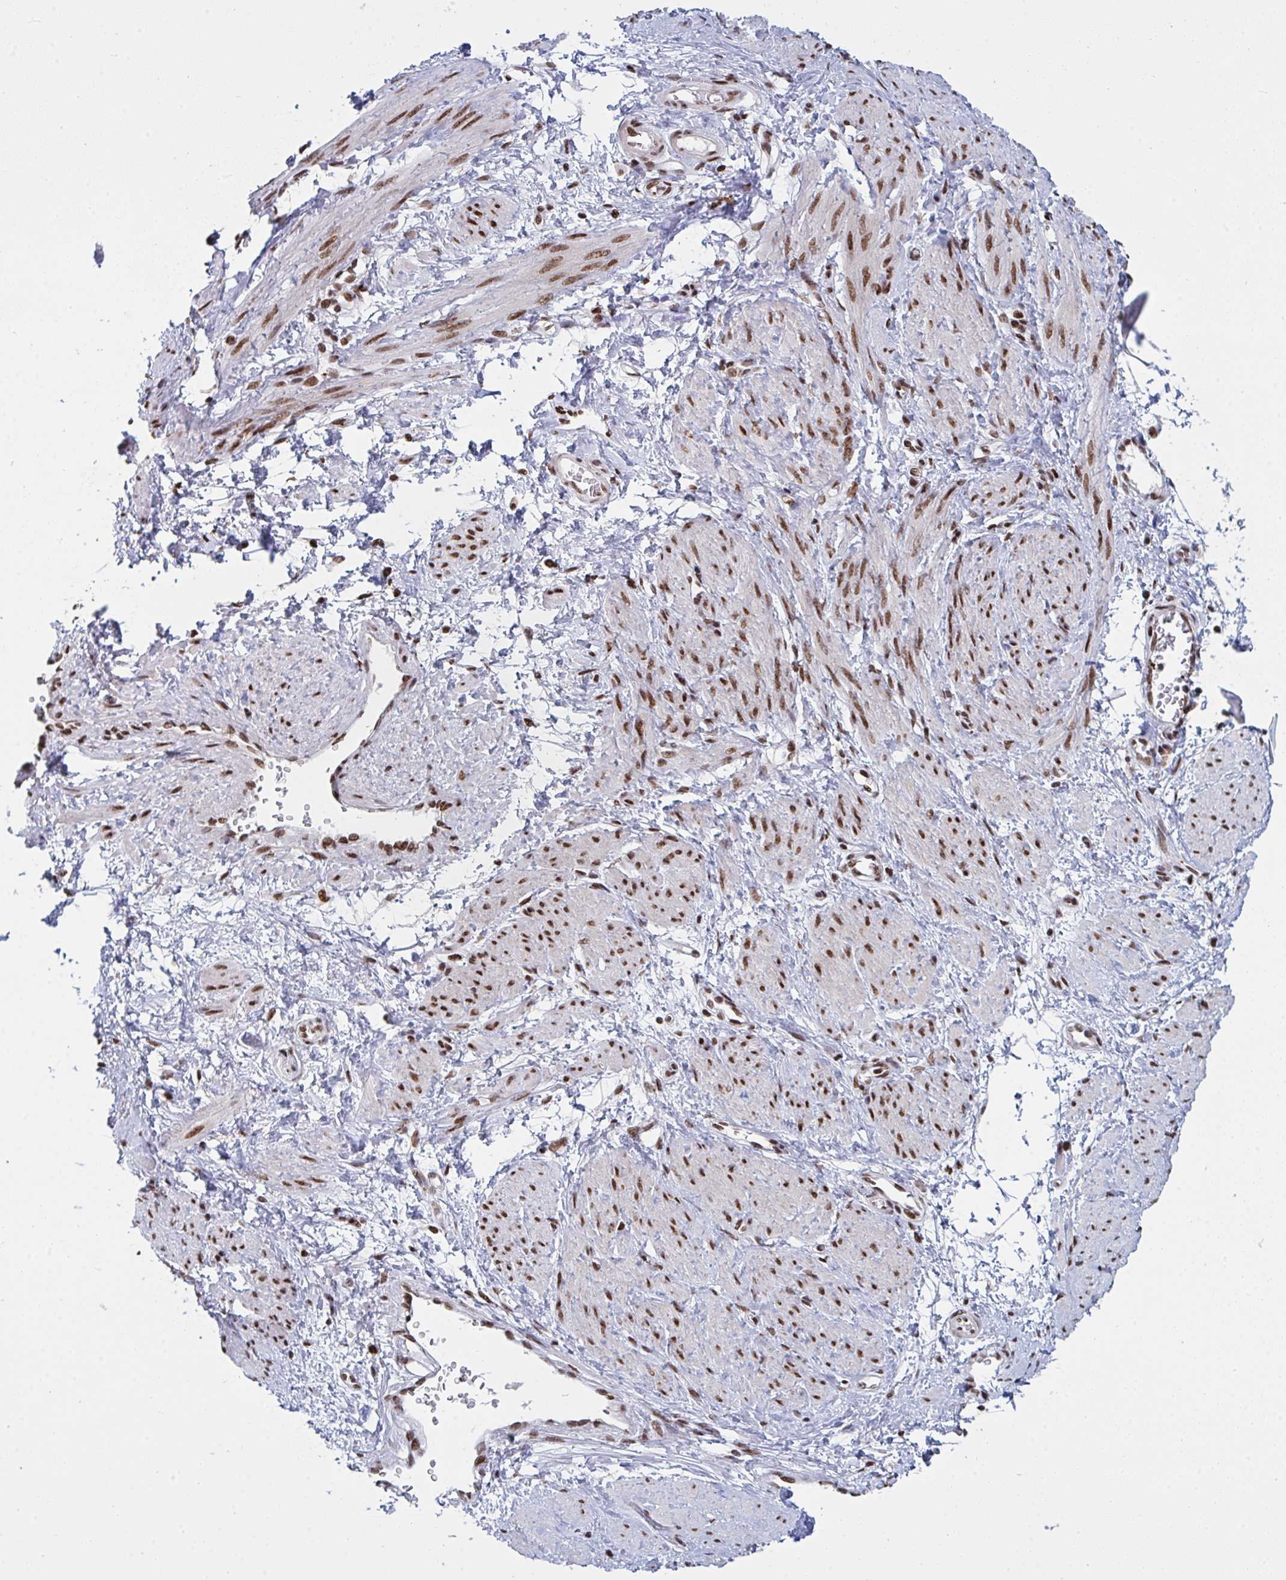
{"staining": {"intensity": "strong", "quantity": ">75%", "location": "nuclear"}, "tissue": "smooth muscle", "cell_type": "Smooth muscle cells", "image_type": "normal", "snomed": [{"axis": "morphology", "description": "Normal tissue, NOS"}, {"axis": "topography", "description": "Smooth muscle"}, {"axis": "topography", "description": "Uterus"}], "caption": "Normal smooth muscle reveals strong nuclear positivity in about >75% of smooth muscle cells (DAB (3,3'-diaminobenzidine) IHC with brightfield microscopy, high magnification)..", "gene": "ZNF607", "patient": {"sex": "female", "age": 39}}